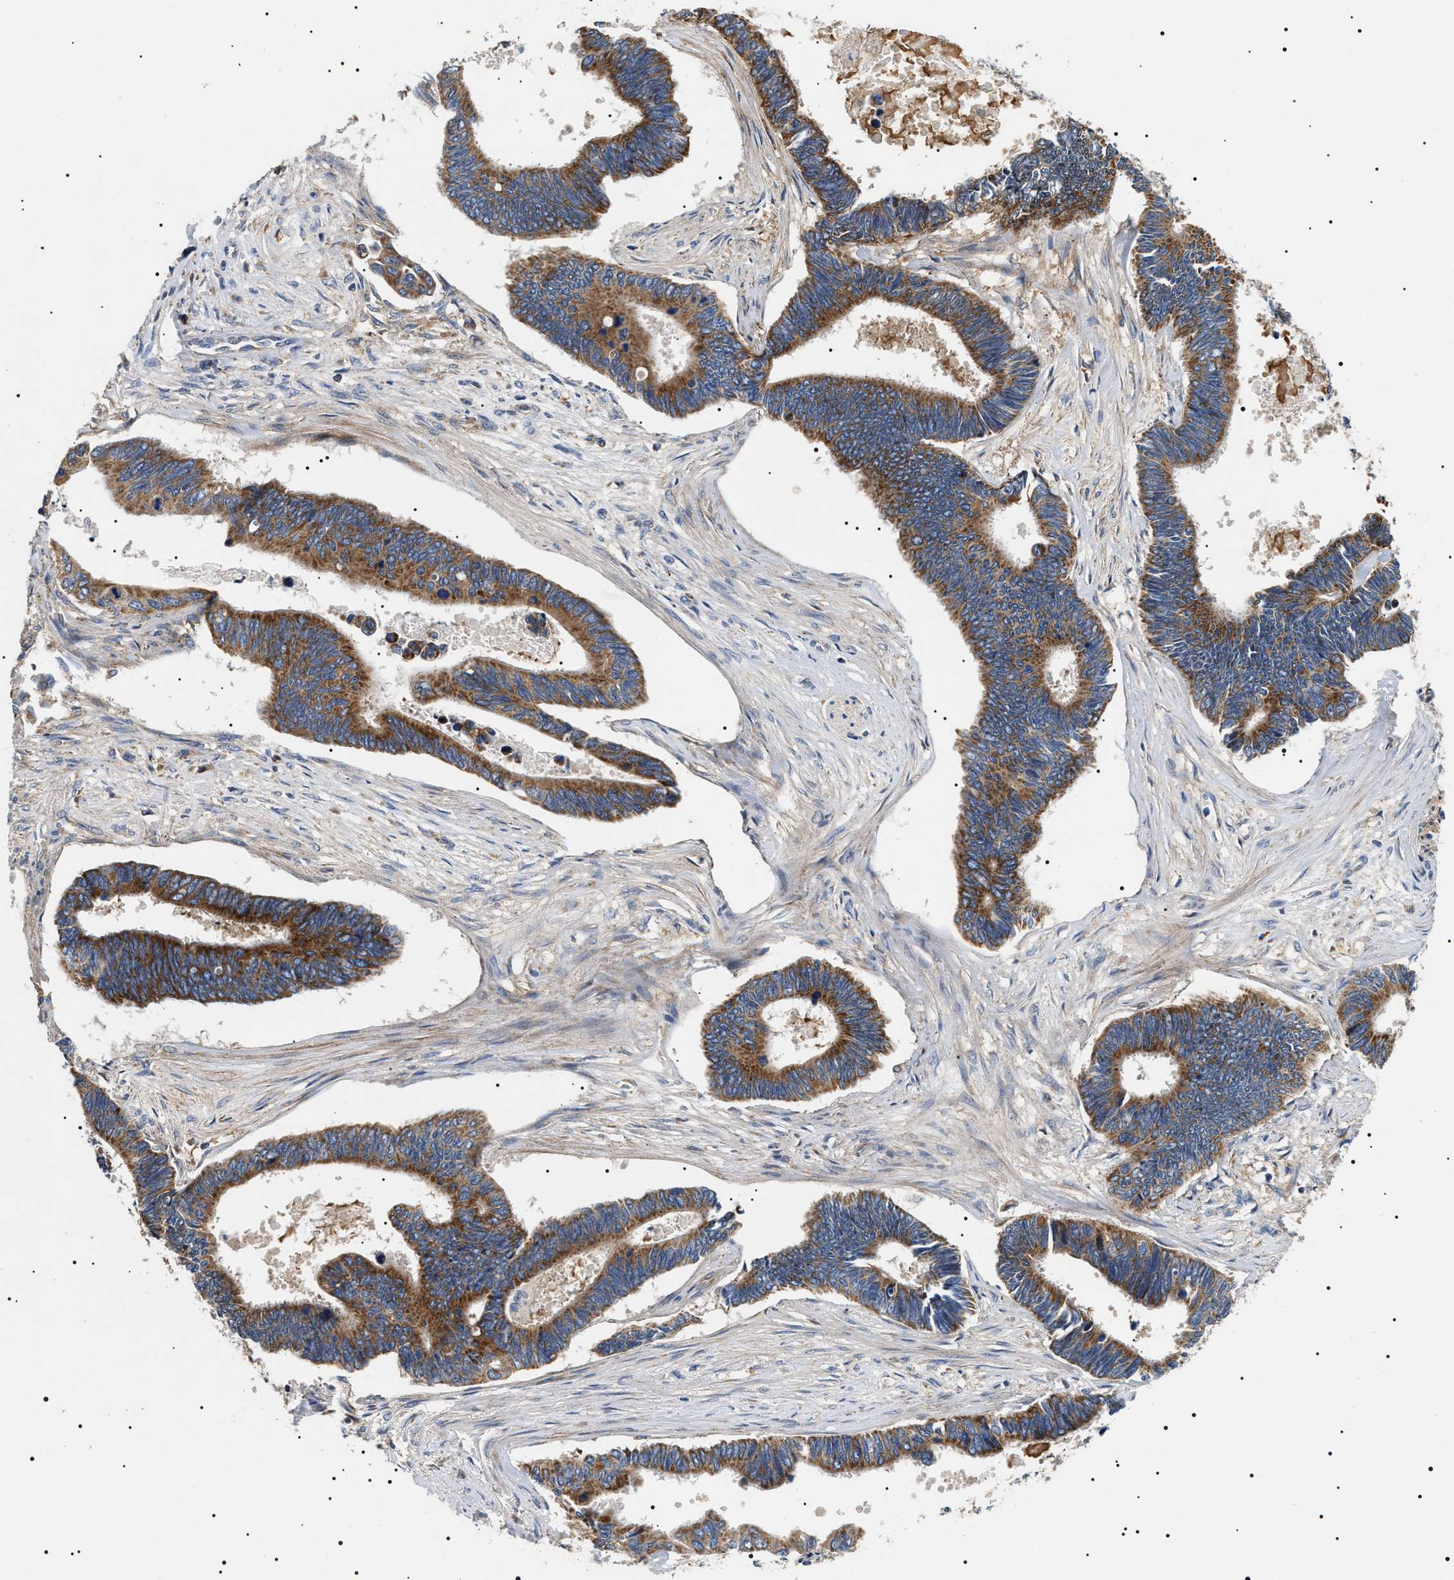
{"staining": {"intensity": "moderate", "quantity": ">75%", "location": "cytoplasmic/membranous"}, "tissue": "pancreatic cancer", "cell_type": "Tumor cells", "image_type": "cancer", "snomed": [{"axis": "morphology", "description": "Adenocarcinoma, NOS"}, {"axis": "topography", "description": "Pancreas"}], "caption": "Brown immunohistochemical staining in pancreatic adenocarcinoma shows moderate cytoplasmic/membranous staining in approximately >75% of tumor cells.", "gene": "OXSM", "patient": {"sex": "female", "age": 70}}